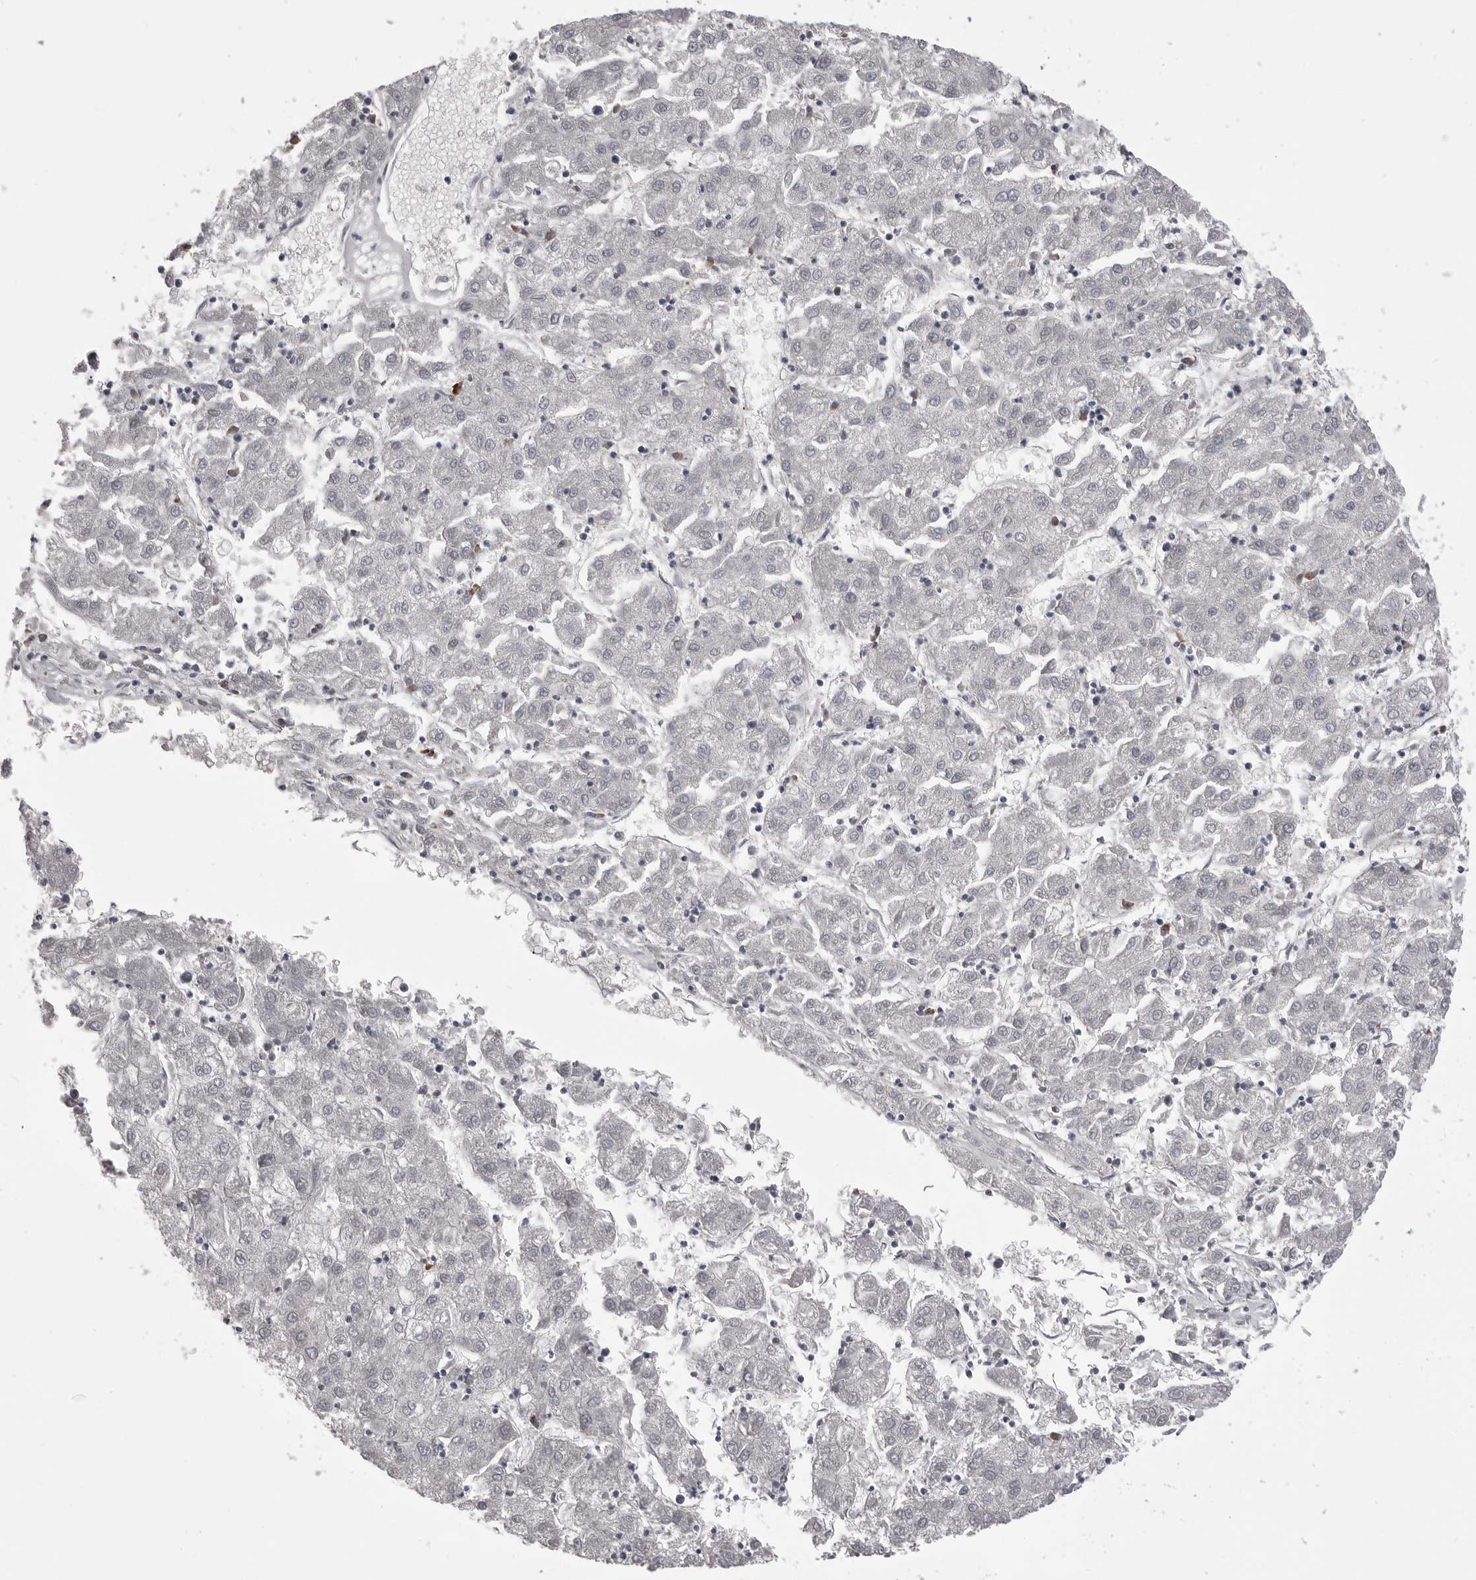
{"staining": {"intensity": "negative", "quantity": "none", "location": "none"}, "tissue": "liver cancer", "cell_type": "Tumor cells", "image_type": "cancer", "snomed": [{"axis": "morphology", "description": "Carcinoma, Hepatocellular, NOS"}, {"axis": "topography", "description": "Liver"}], "caption": "Tumor cells are negative for brown protein staining in hepatocellular carcinoma (liver).", "gene": "FKBP2", "patient": {"sex": "male", "age": 72}}